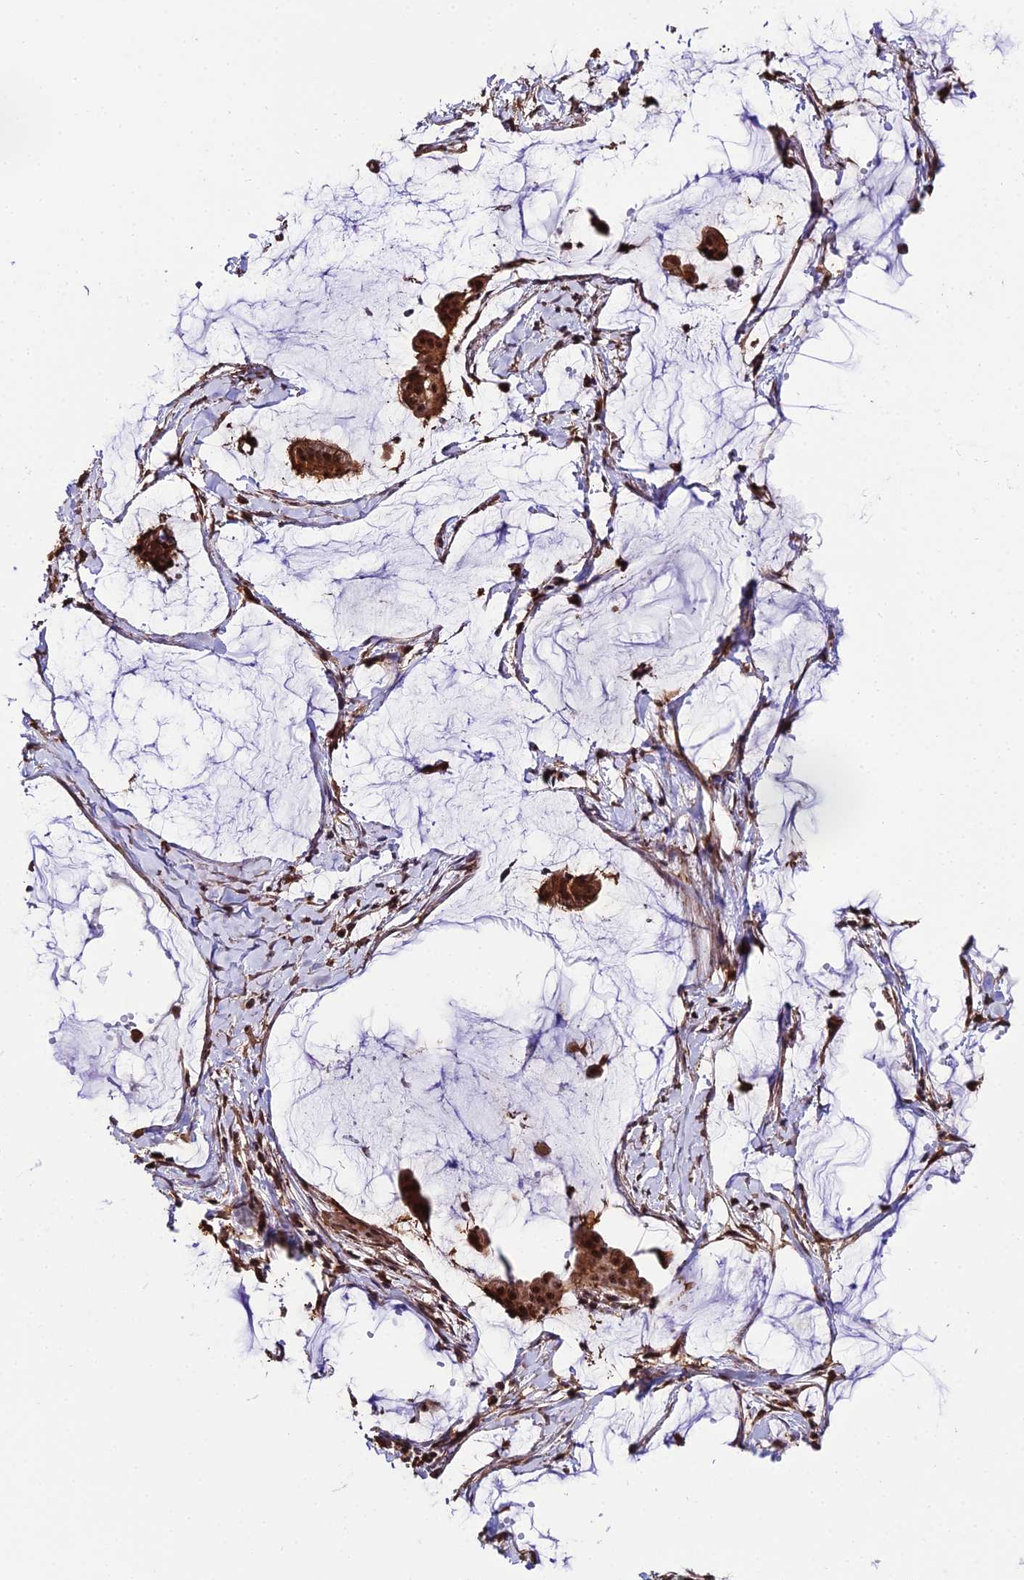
{"staining": {"intensity": "moderate", "quantity": ">75%", "location": "cytoplasmic/membranous,nuclear"}, "tissue": "ovarian cancer", "cell_type": "Tumor cells", "image_type": "cancer", "snomed": [{"axis": "morphology", "description": "Cystadenocarcinoma, mucinous, NOS"}, {"axis": "topography", "description": "Ovary"}], "caption": "This micrograph demonstrates immunohistochemistry (IHC) staining of human mucinous cystadenocarcinoma (ovarian), with medium moderate cytoplasmic/membranous and nuclear expression in about >75% of tumor cells.", "gene": "PPP4C", "patient": {"sex": "female", "age": 73}}